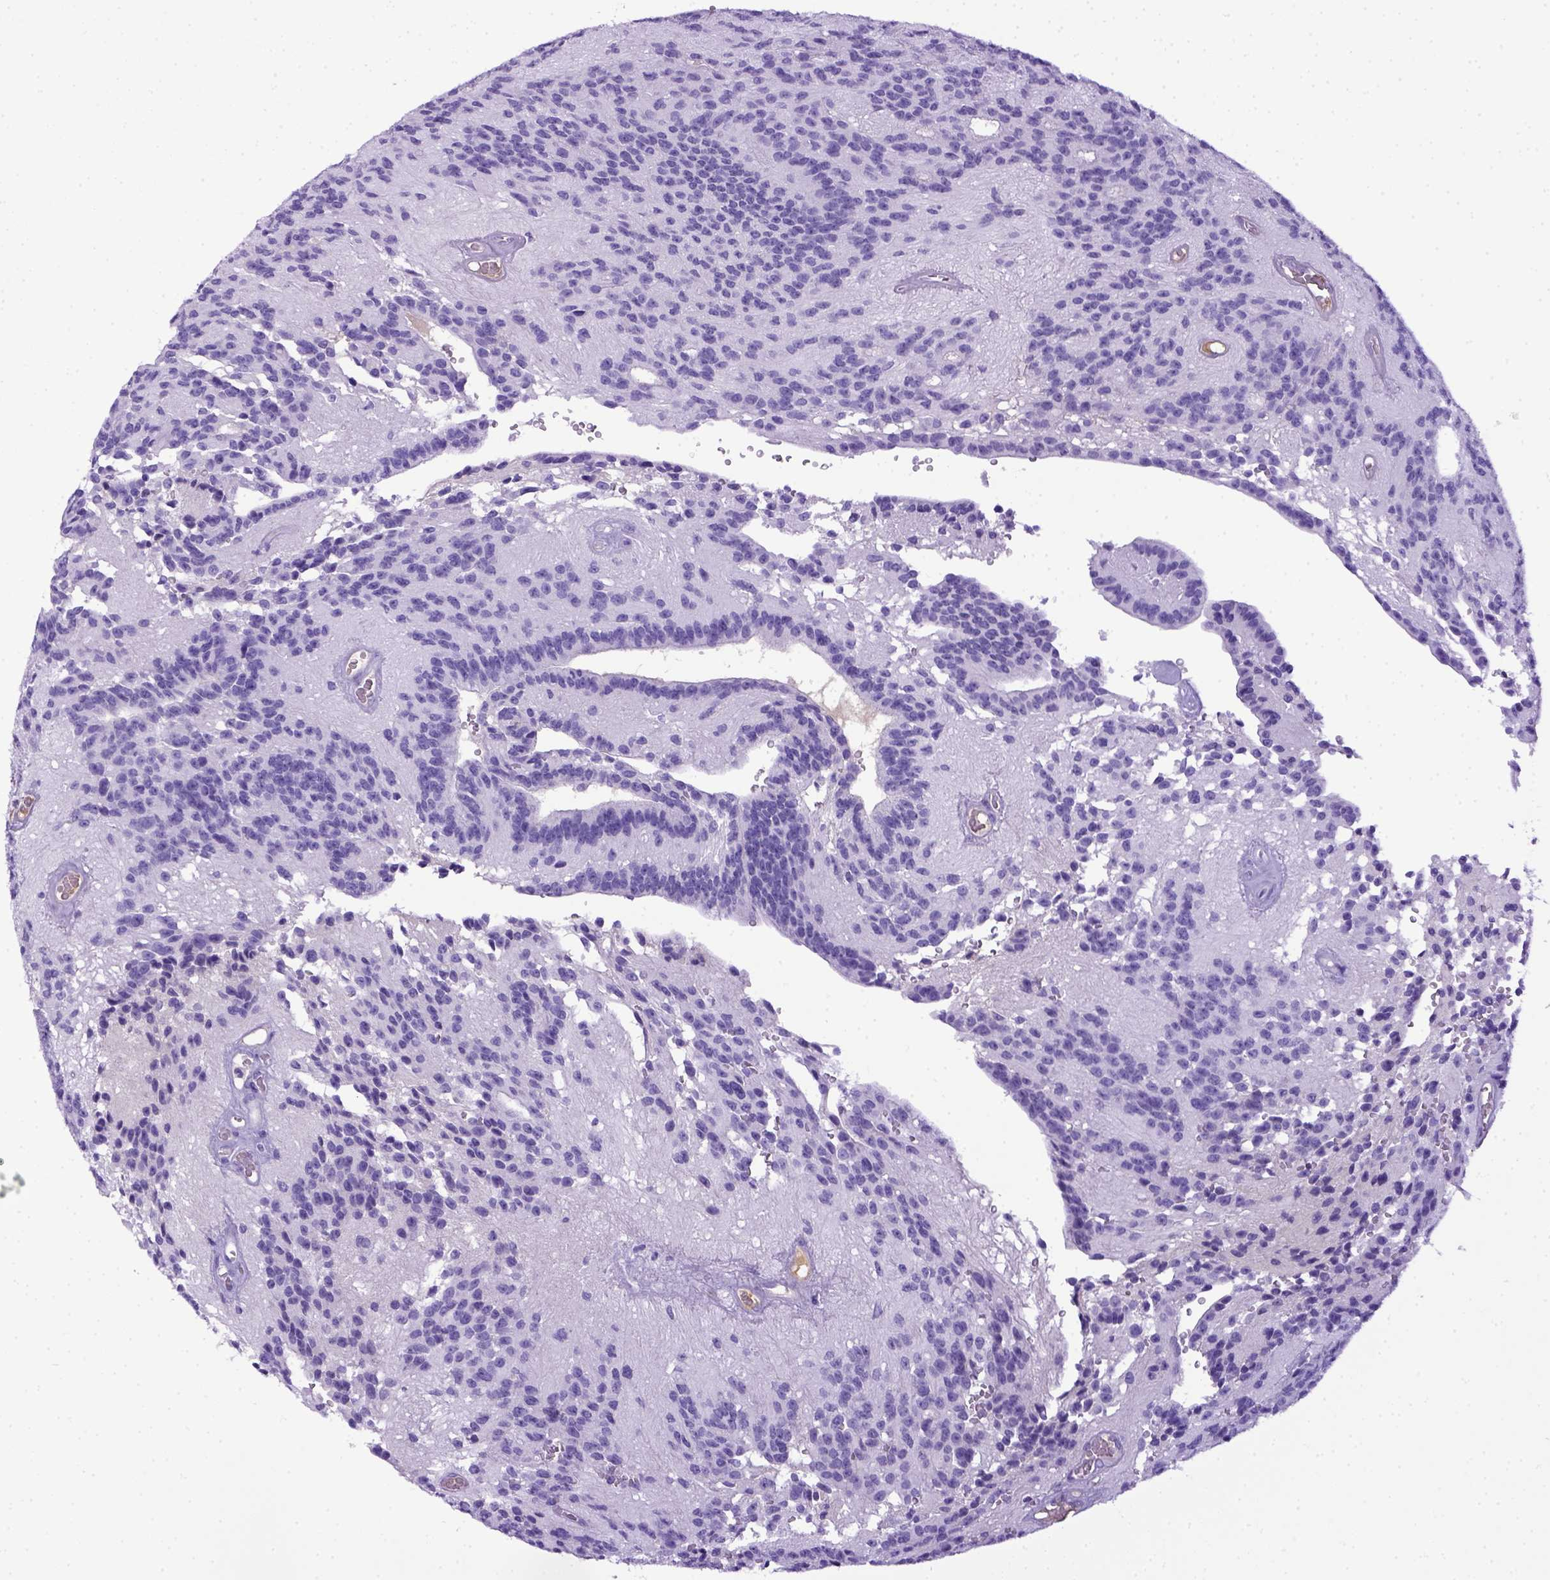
{"staining": {"intensity": "negative", "quantity": "none", "location": "none"}, "tissue": "glioma", "cell_type": "Tumor cells", "image_type": "cancer", "snomed": [{"axis": "morphology", "description": "Glioma, malignant, Low grade"}, {"axis": "topography", "description": "Brain"}], "caption": "Tumor cells show no significant positivity in glioma.", "gene": "ITIH4", "patient": {"sex": "male", "age": 31}}